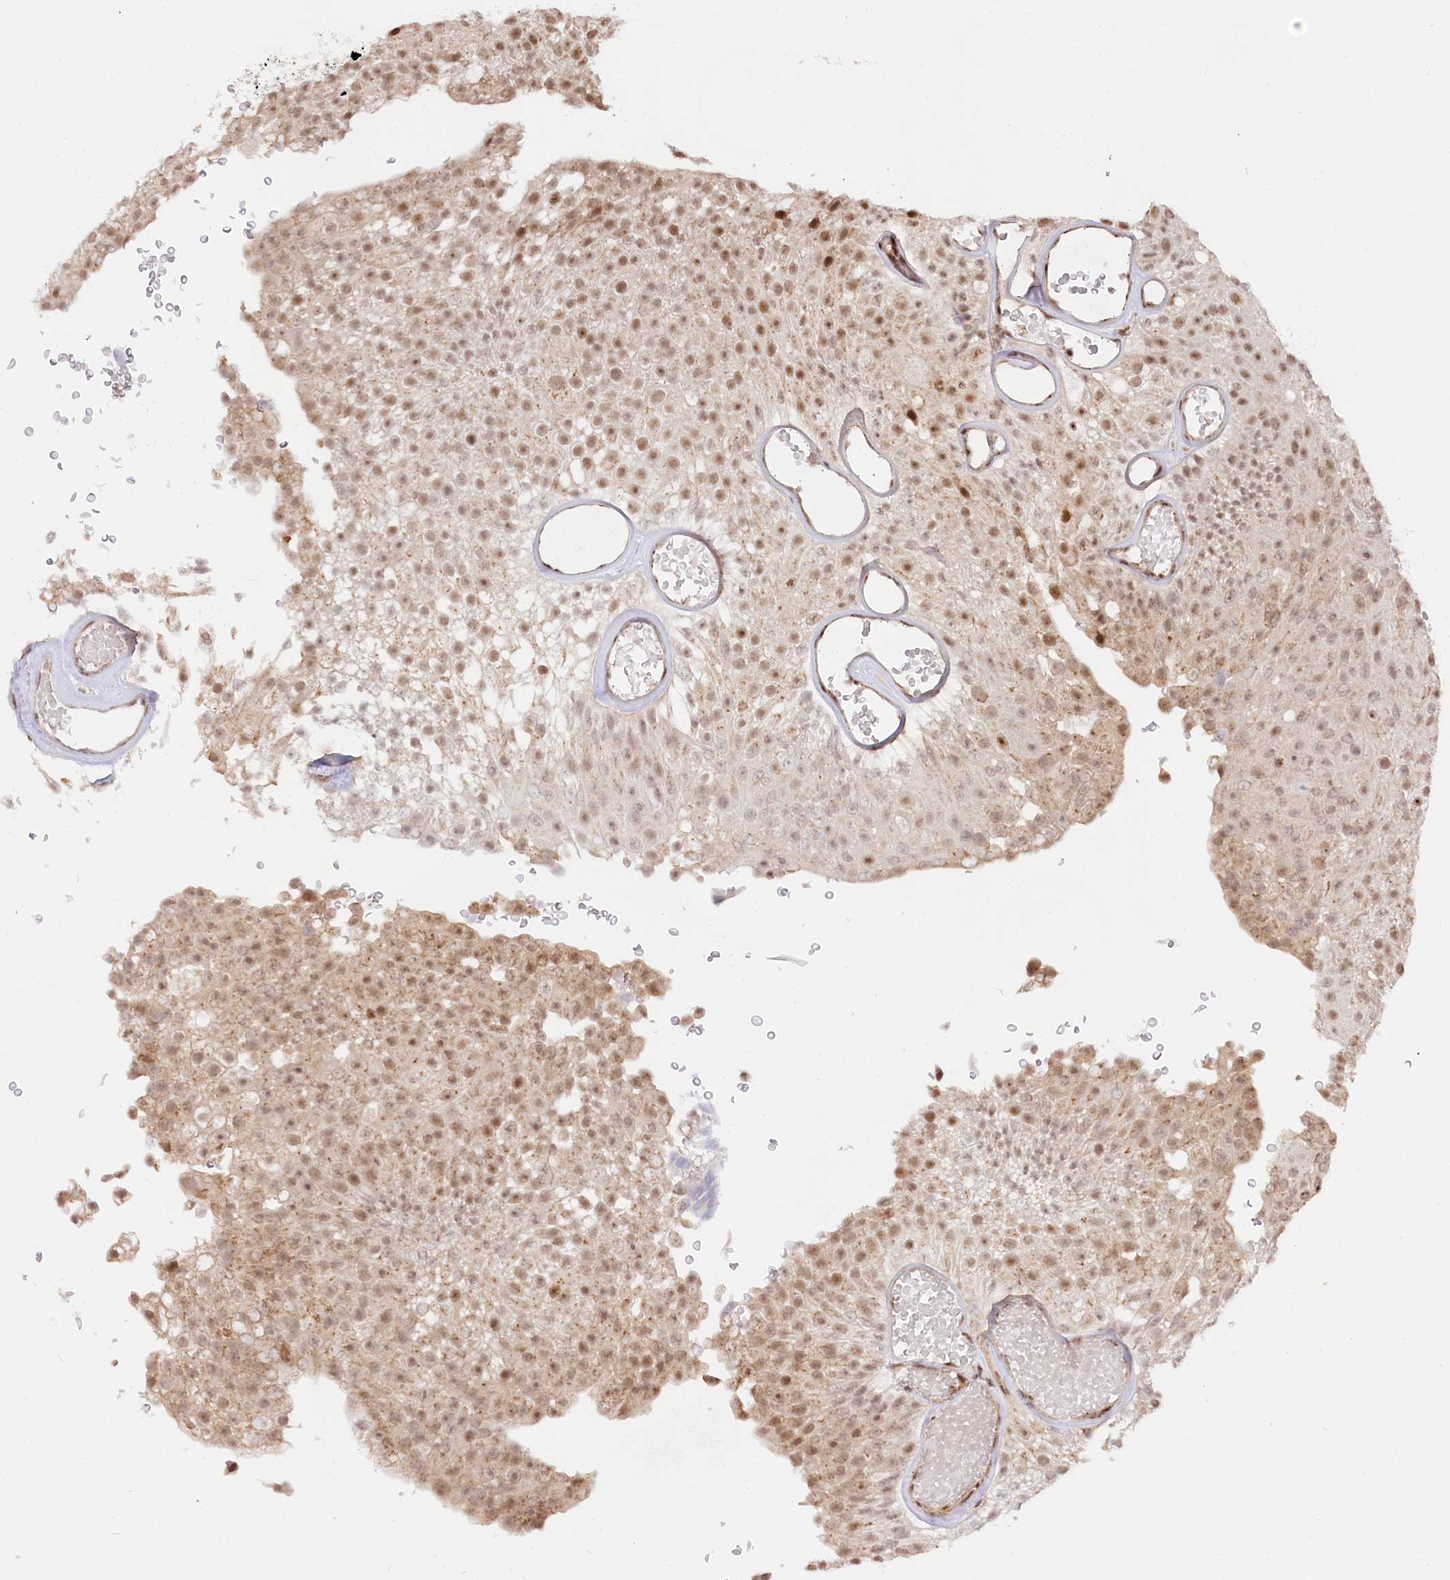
{"staining": {"intensity": "moderate", "quantity": ">75%", "location": "nuclear"}, "tissue": "urothelial cancer", "cell_type": "Tumor cells", "image_type": "cancer", "snomed": [{"axis": "morphology", "description": "Urothelial carcinoma, Low grade"}, {"axis": "topography", "description": "Urinary bladder"}], "caption": "Low-grade urothelial carcinoma was stained to show a protein in brown. There is medium levels of moderate nuclear staining in about >75% of tumor cells. The staining was performed using DAB (3,3'-diaminobenzidine), with brown indicating positive protein expression. Nuclei are stained blue with hematoxylin.", "gene": "GNL3L", "patient": {"sex": "male", "age": 78}}